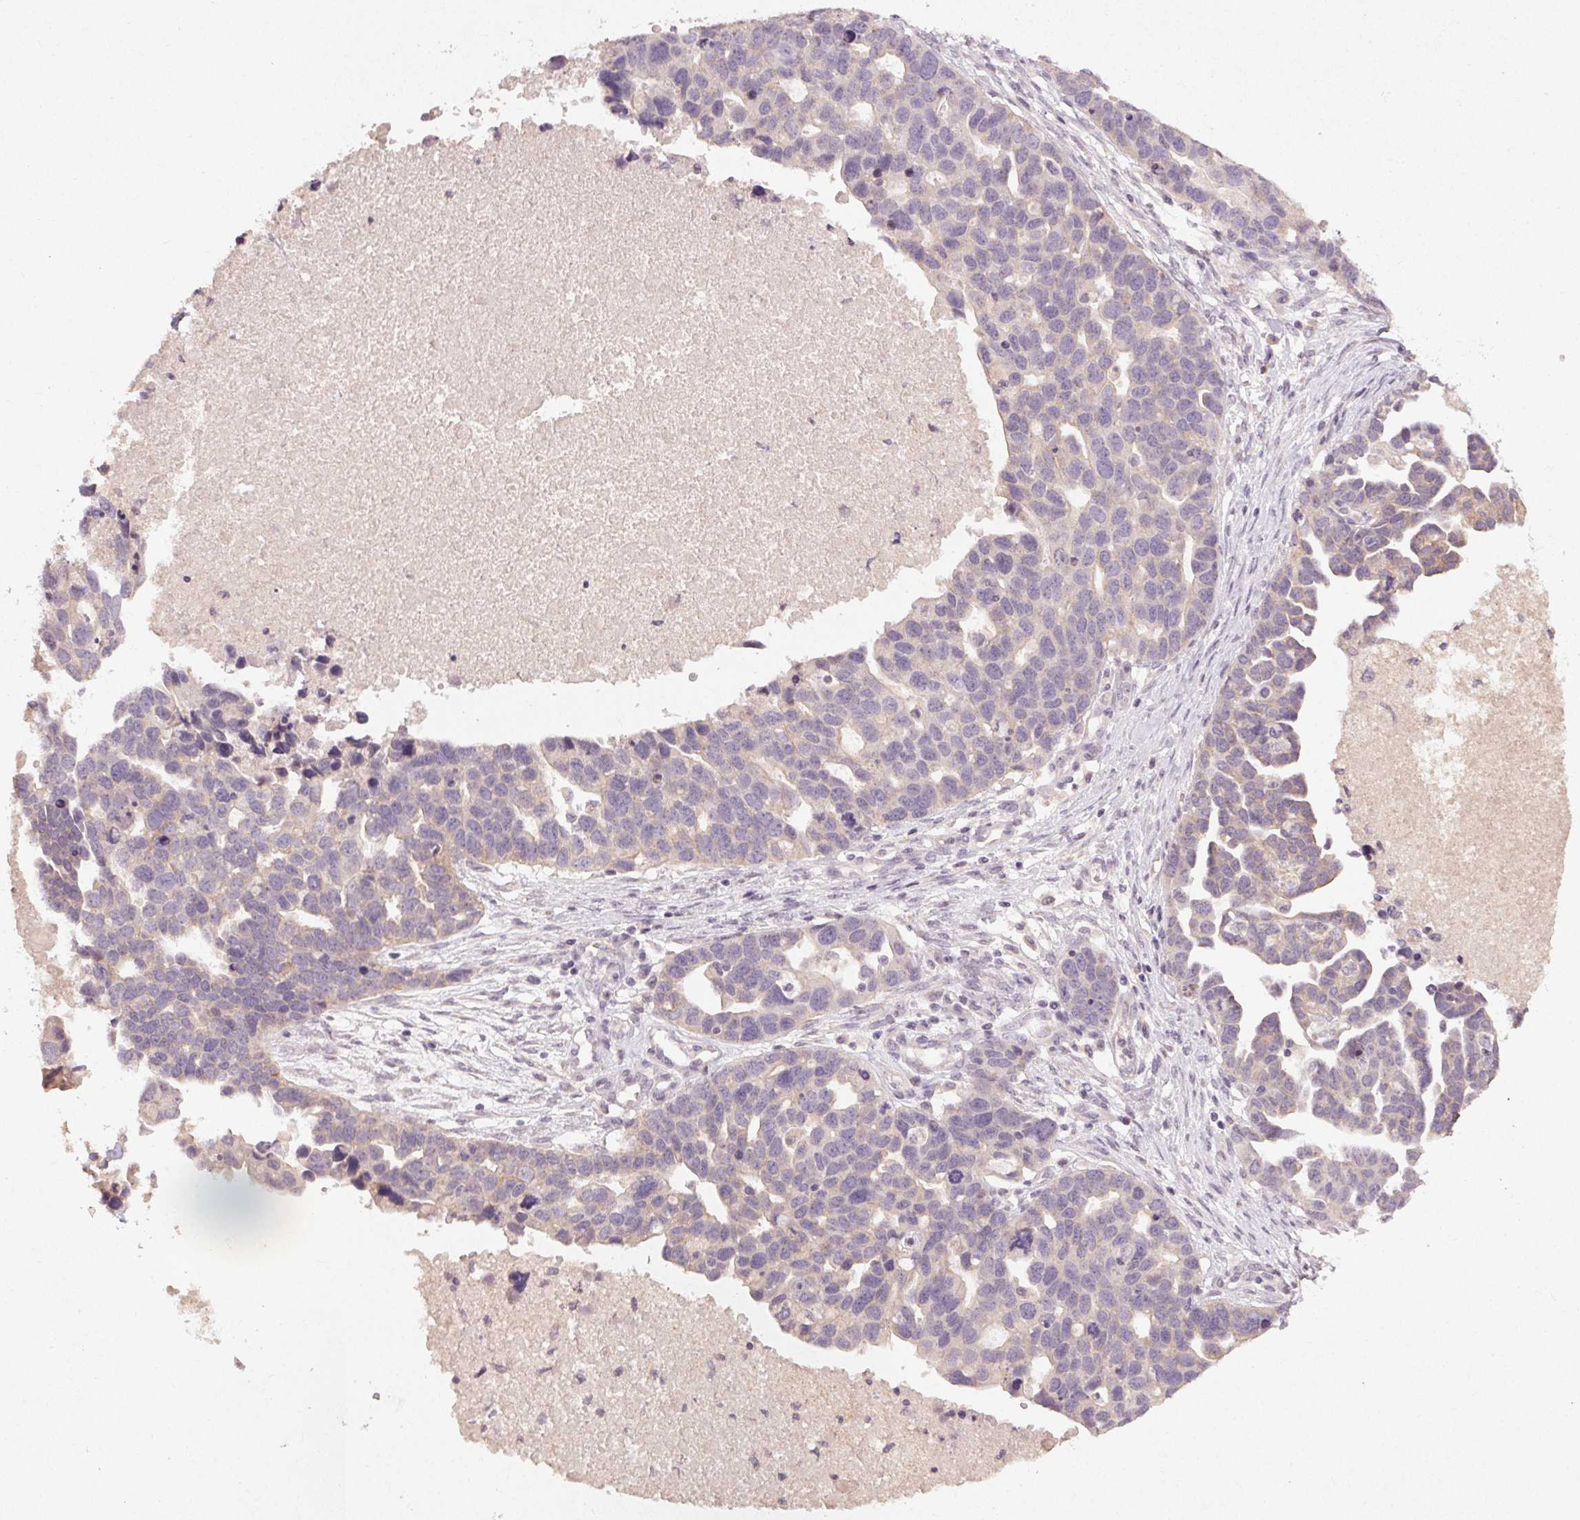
{"staining": {"intensity": "weak", "quantity": "<25%", "location": "cytoplasmic/membranous"}, "tissue": "ovarian cancer", "cell_type": "Tumor cells", "image_type": "cancer", "snomed": [{"axis": "morphology", "description": "Cystadenocarcinoma, serous, NOS"}, {"axis": "topography", "description": "Ovary"}], "caption": "Serous cystadenocarcinoma (ovarian) was stained to show a protein in brown. There is no significant staining in tumor cells.", "gene": "KLRC3", "patient": {"sex": "female", "age": 54}}